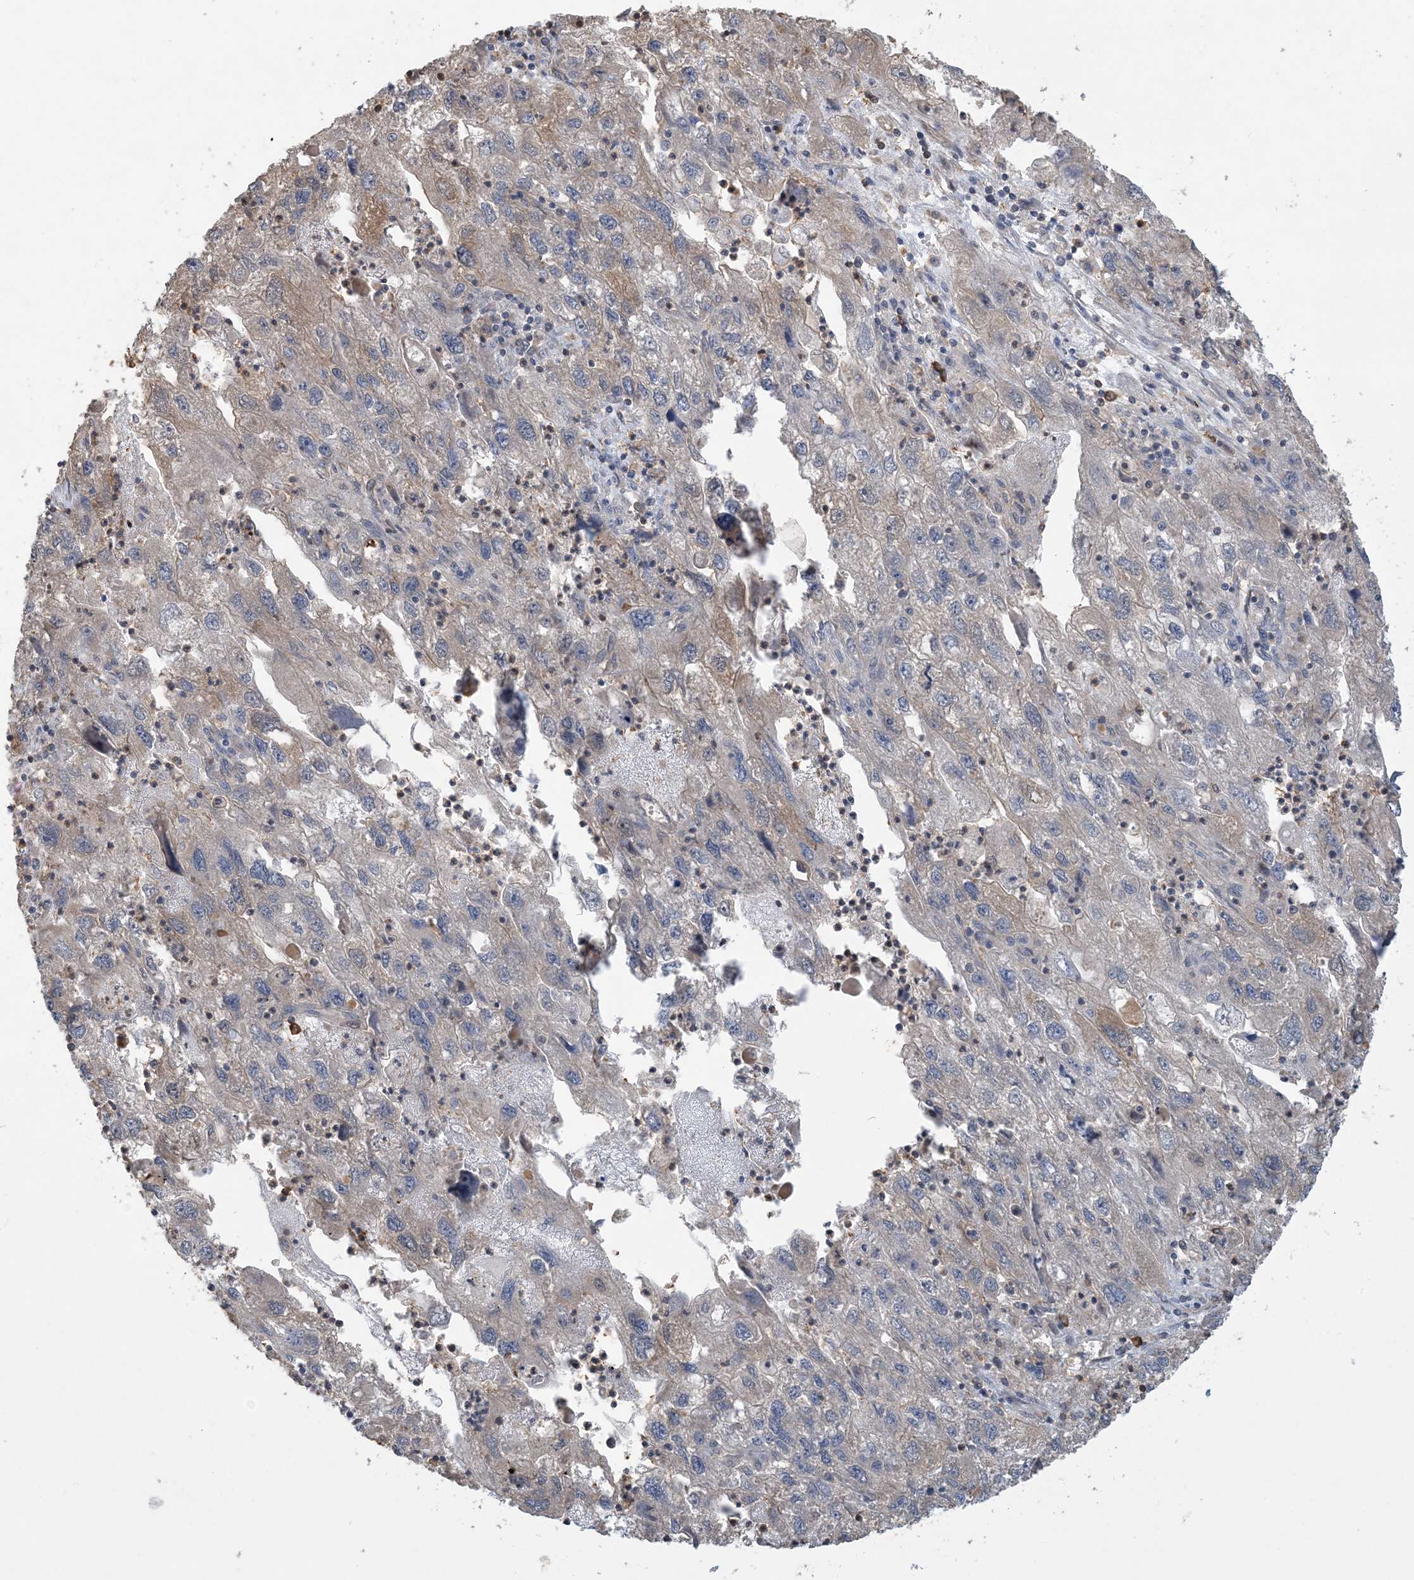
{"staining": {"intensity": "weak", "quantity": "<25%", "location": "cytoplasmic/membranous"}, "tissue": "endometrial cancer", "cell_type": "Tumor cells", "image_type": "cancer", "snomed": [{"axis": "morphology", "description": "Adenocarcinoma, NOS"}, {"axis": "topography", "description": "Endometrium"}], "caption": "The photomicrograph reveals no significant positivity in tumor cells of endometrial cancer. (DAB IHC with hematoxylin counter stain).", "gene": "TMSB4X", "patient": {"sex": "female", "age": 49}}